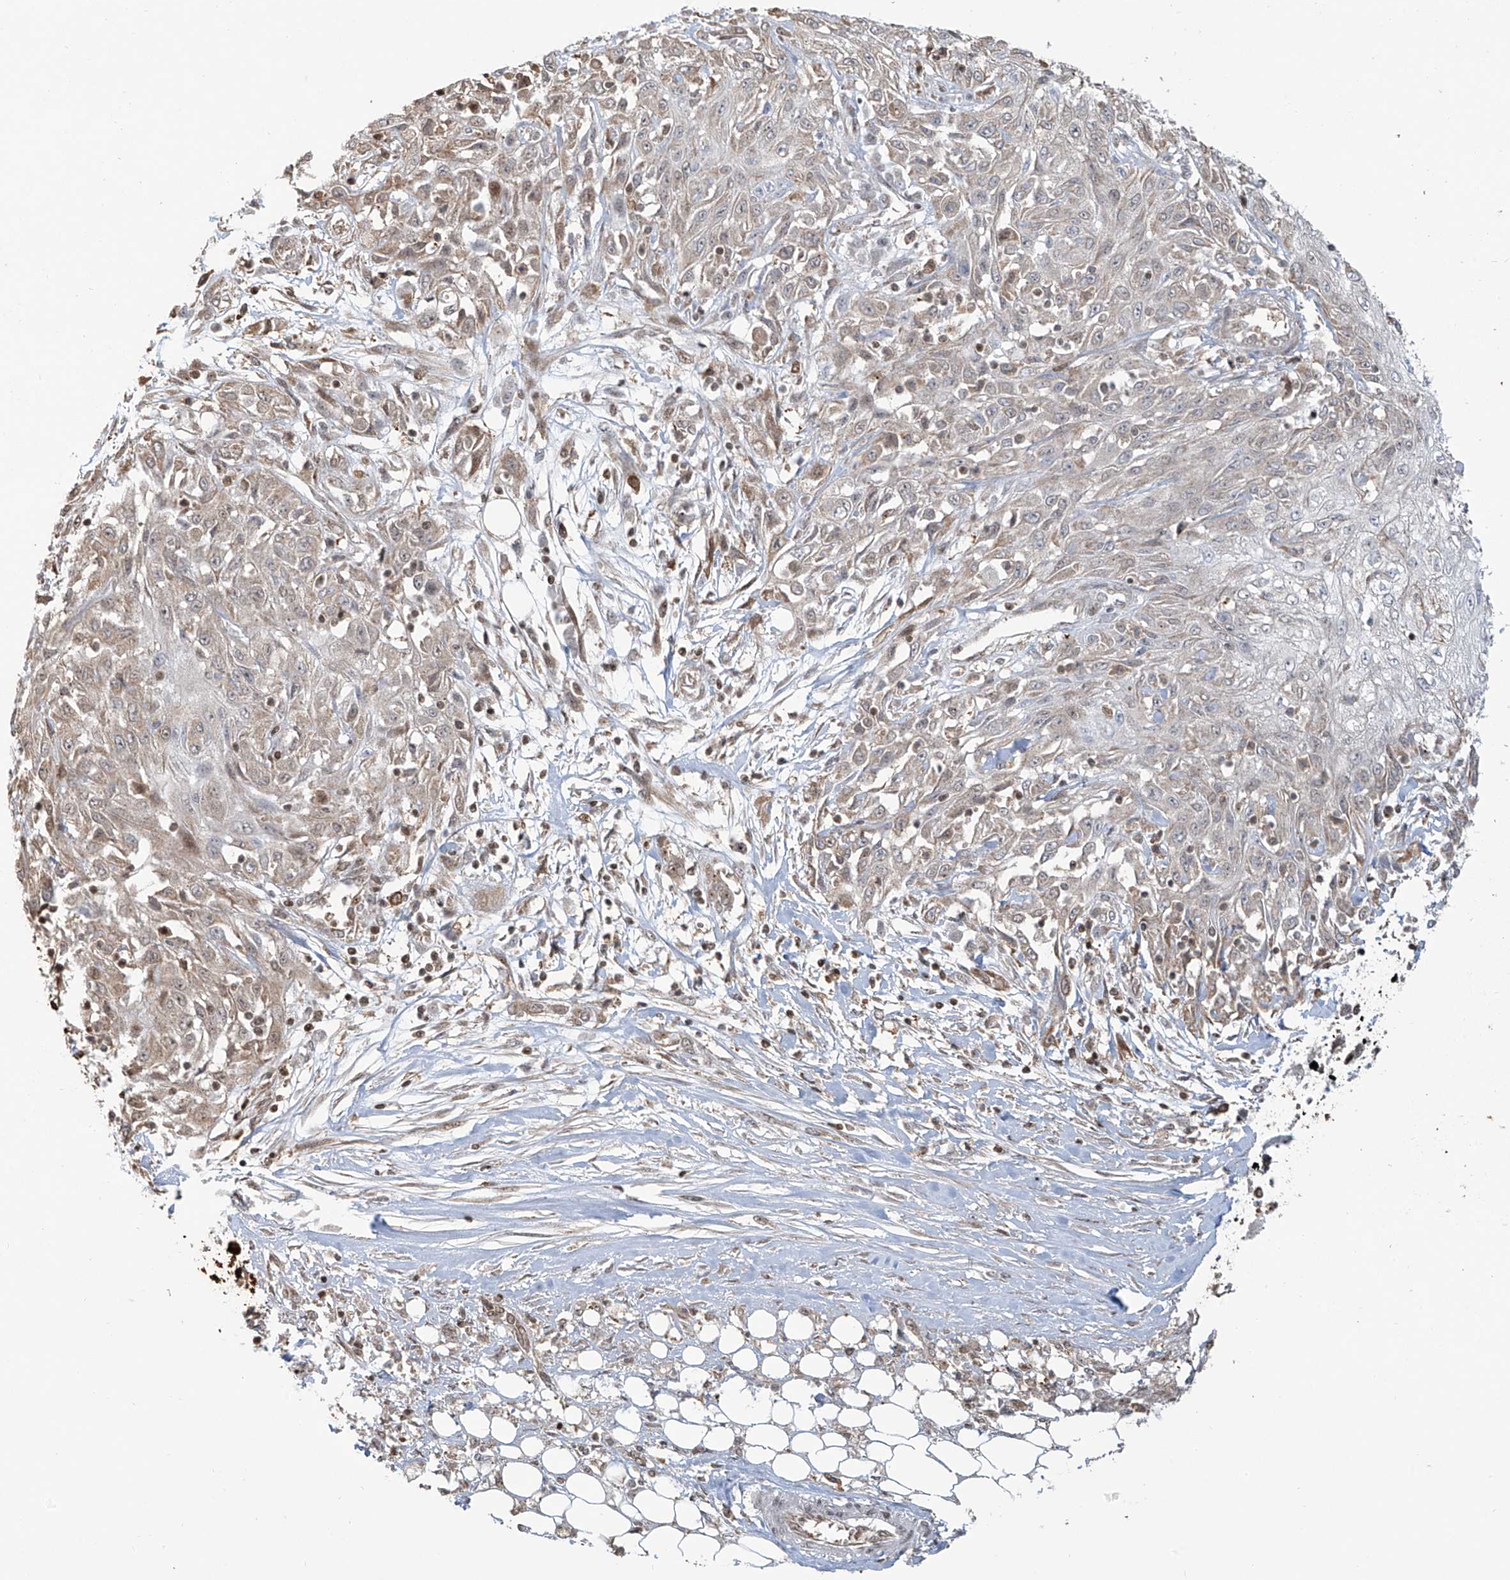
{"staining": {"intensity": "weak", "quantity": "<25%", "location": "cytoplasmic/membranous"}, "tissue": "skin cancer", "cell_type": "Tumor cells", "image_type": "cancer", "snomed": [{"axis": "morphology", "description": "Squamous cell carcinoma, NOS"}, {"axis": "morphology", "description": "Squamous cell carcinoma, metastatic, NOS"}, {"axis": "topography", "description": "Skin"}, {"axis": "topography", "description": "Lymph node"}], "caption": "Tumor cells are negative for protein expression in human skin metastatic squamous cell carcinoma.", "gene": "VMP1", "patient": {"sex": "male", "age": 75}}